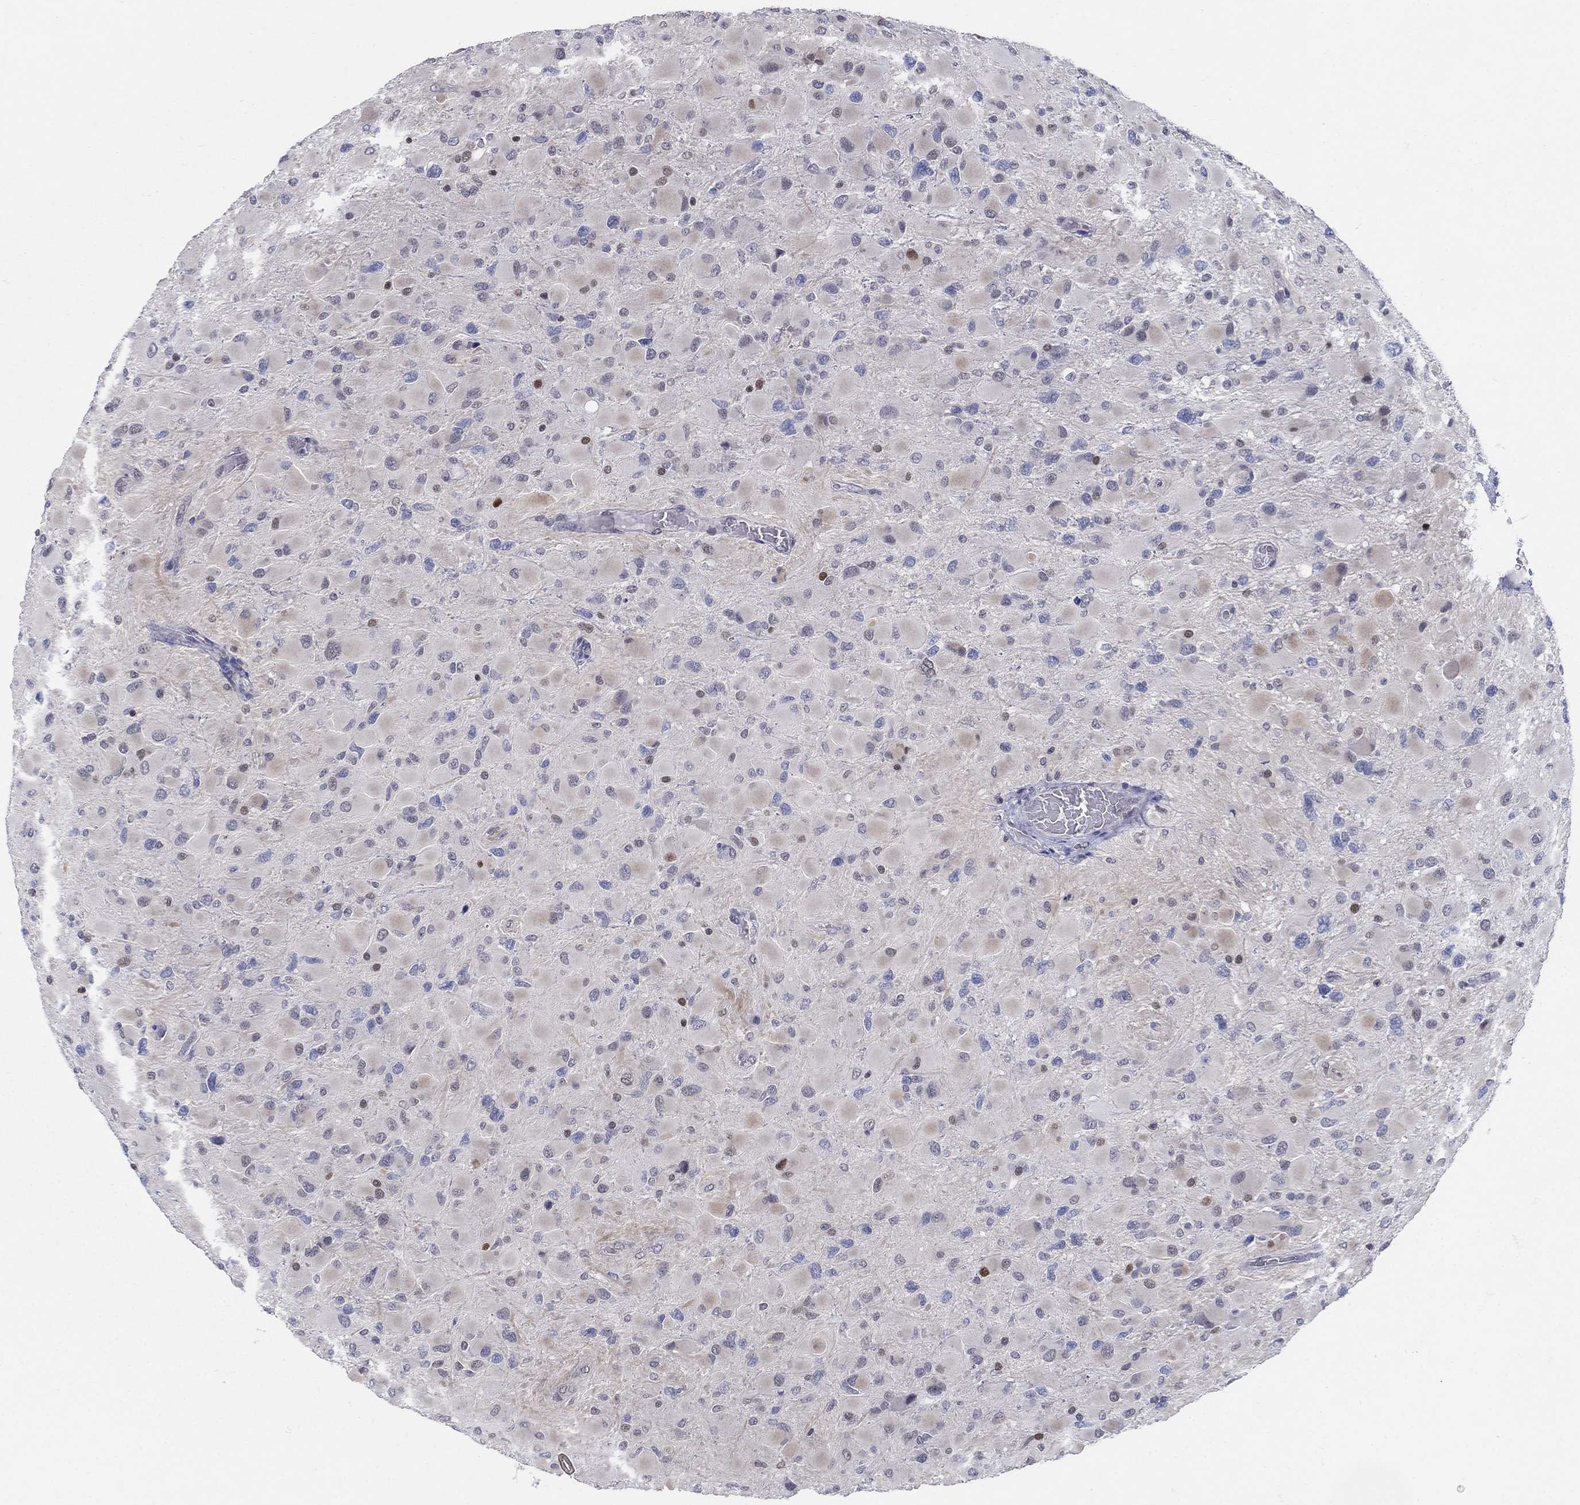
{"staining": {"intensity": "moderate", "quantity": "<25%", "location": "nuclear"}, "tissue": "glioma", "cell_type": "Tumor cells", "image_type": "cancer", "snomed": [{"axis": "morphology", "description": "Glioma, malignant, High grade"}, {"axis": "topography", "description": "Cerebral cortex"}], "caption": "Glioma stained for a protein shows moderate nuclear positivity in tumor cells. Using DAB (brown) and hematoxylin (blue) stains, captured at high magnification using brightfield microscopy.", "gene": "CENPE", "patient": {"sex": "female", "age": 36}}